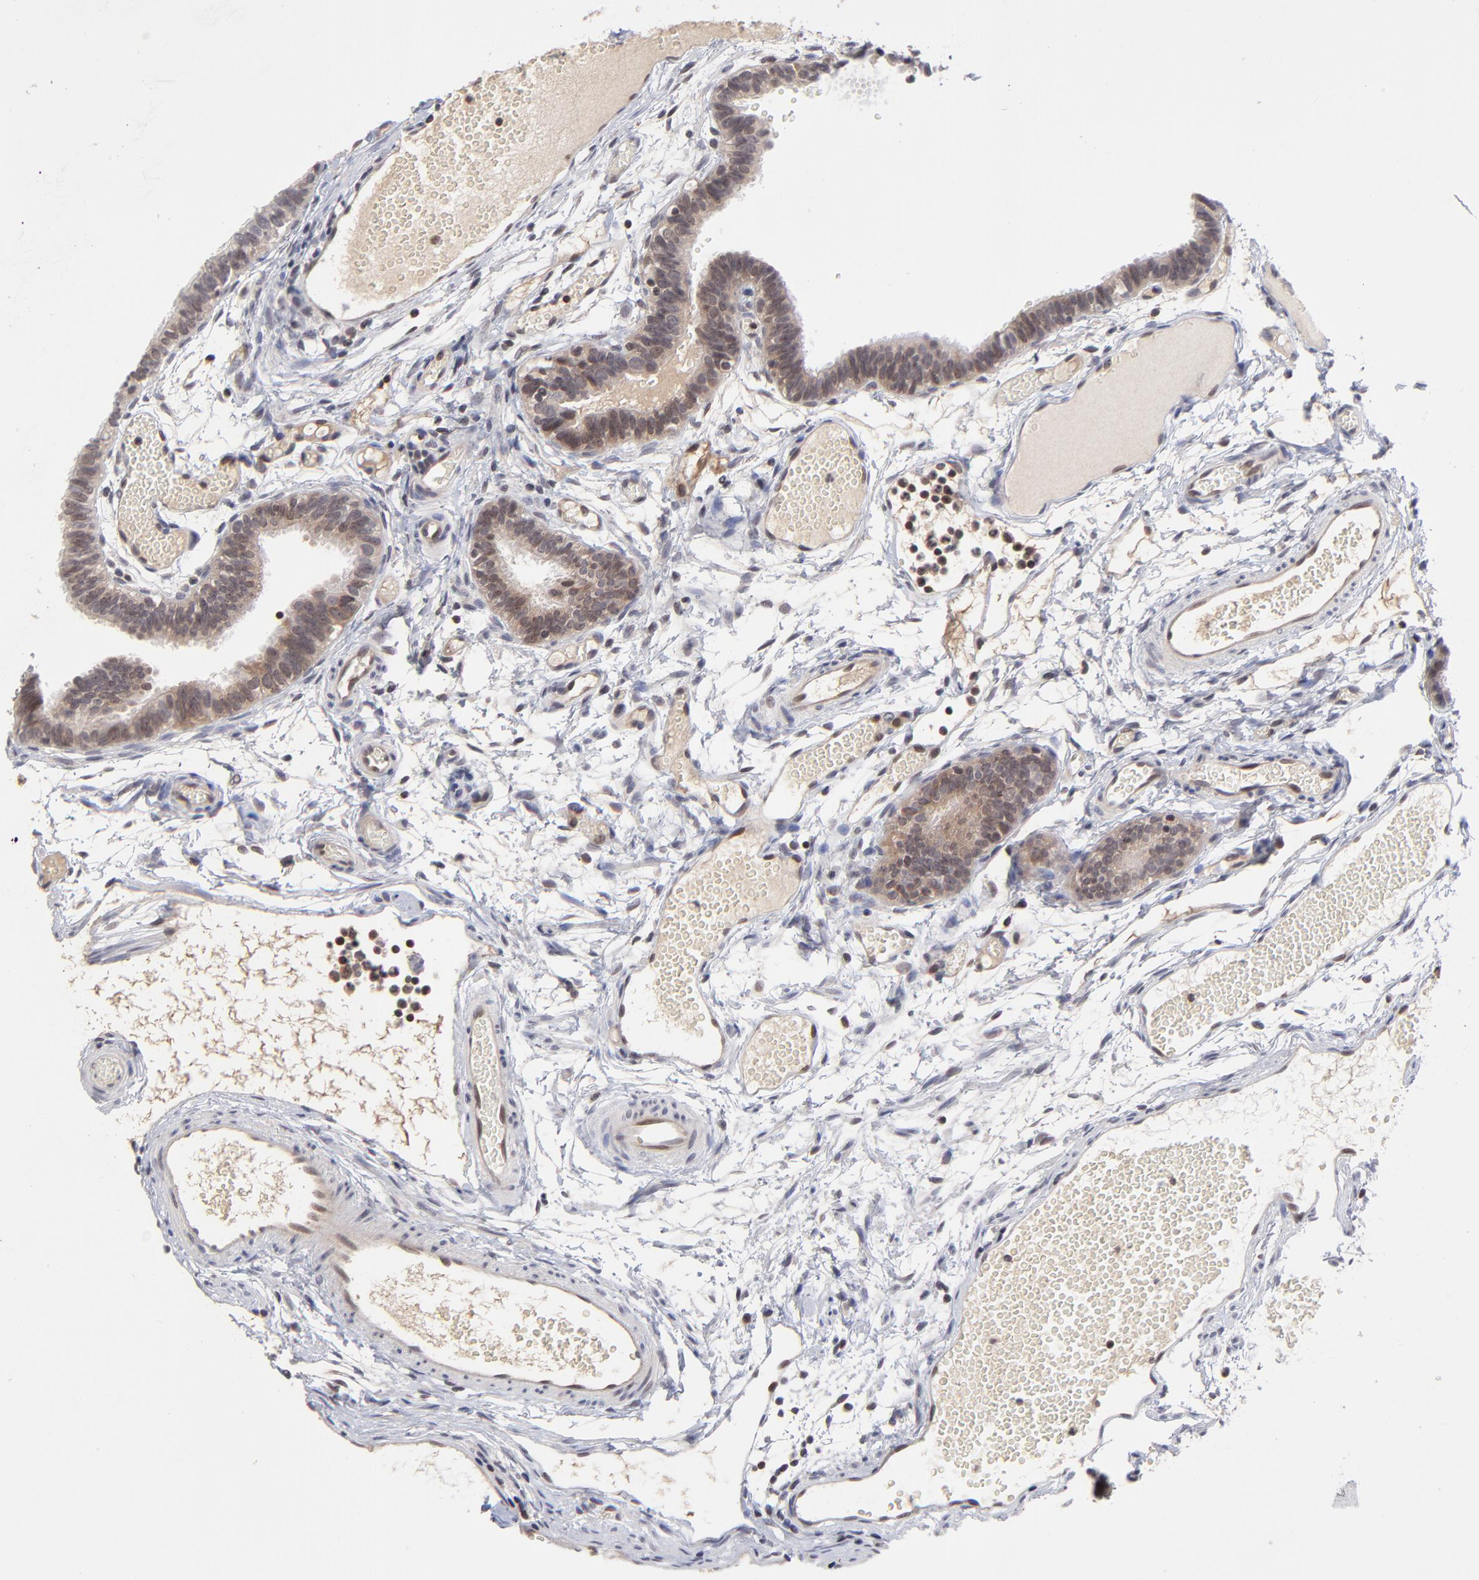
{"staining": {"intensity": "moderate", "quantity": ">75%", "location": "cytoplasmic/membranous"}, "tissue": "fallopian tube", "cell_type": "Glandular cells", "image_type": "normal", "snomed": [{"axis": "morphology", "description": "Normal tissue, NOS"}, {"axis": "topography", "description": "Fallopian tube"}], "caption": "Immunohistochemical staining of normal human fallopian tube exhibits medium levels of moderate cytoplasmic/membranous staining in about >75% of glandular cells.", "gene": "UBE2L6", "patient": {"sex": "female", "age": 29}}